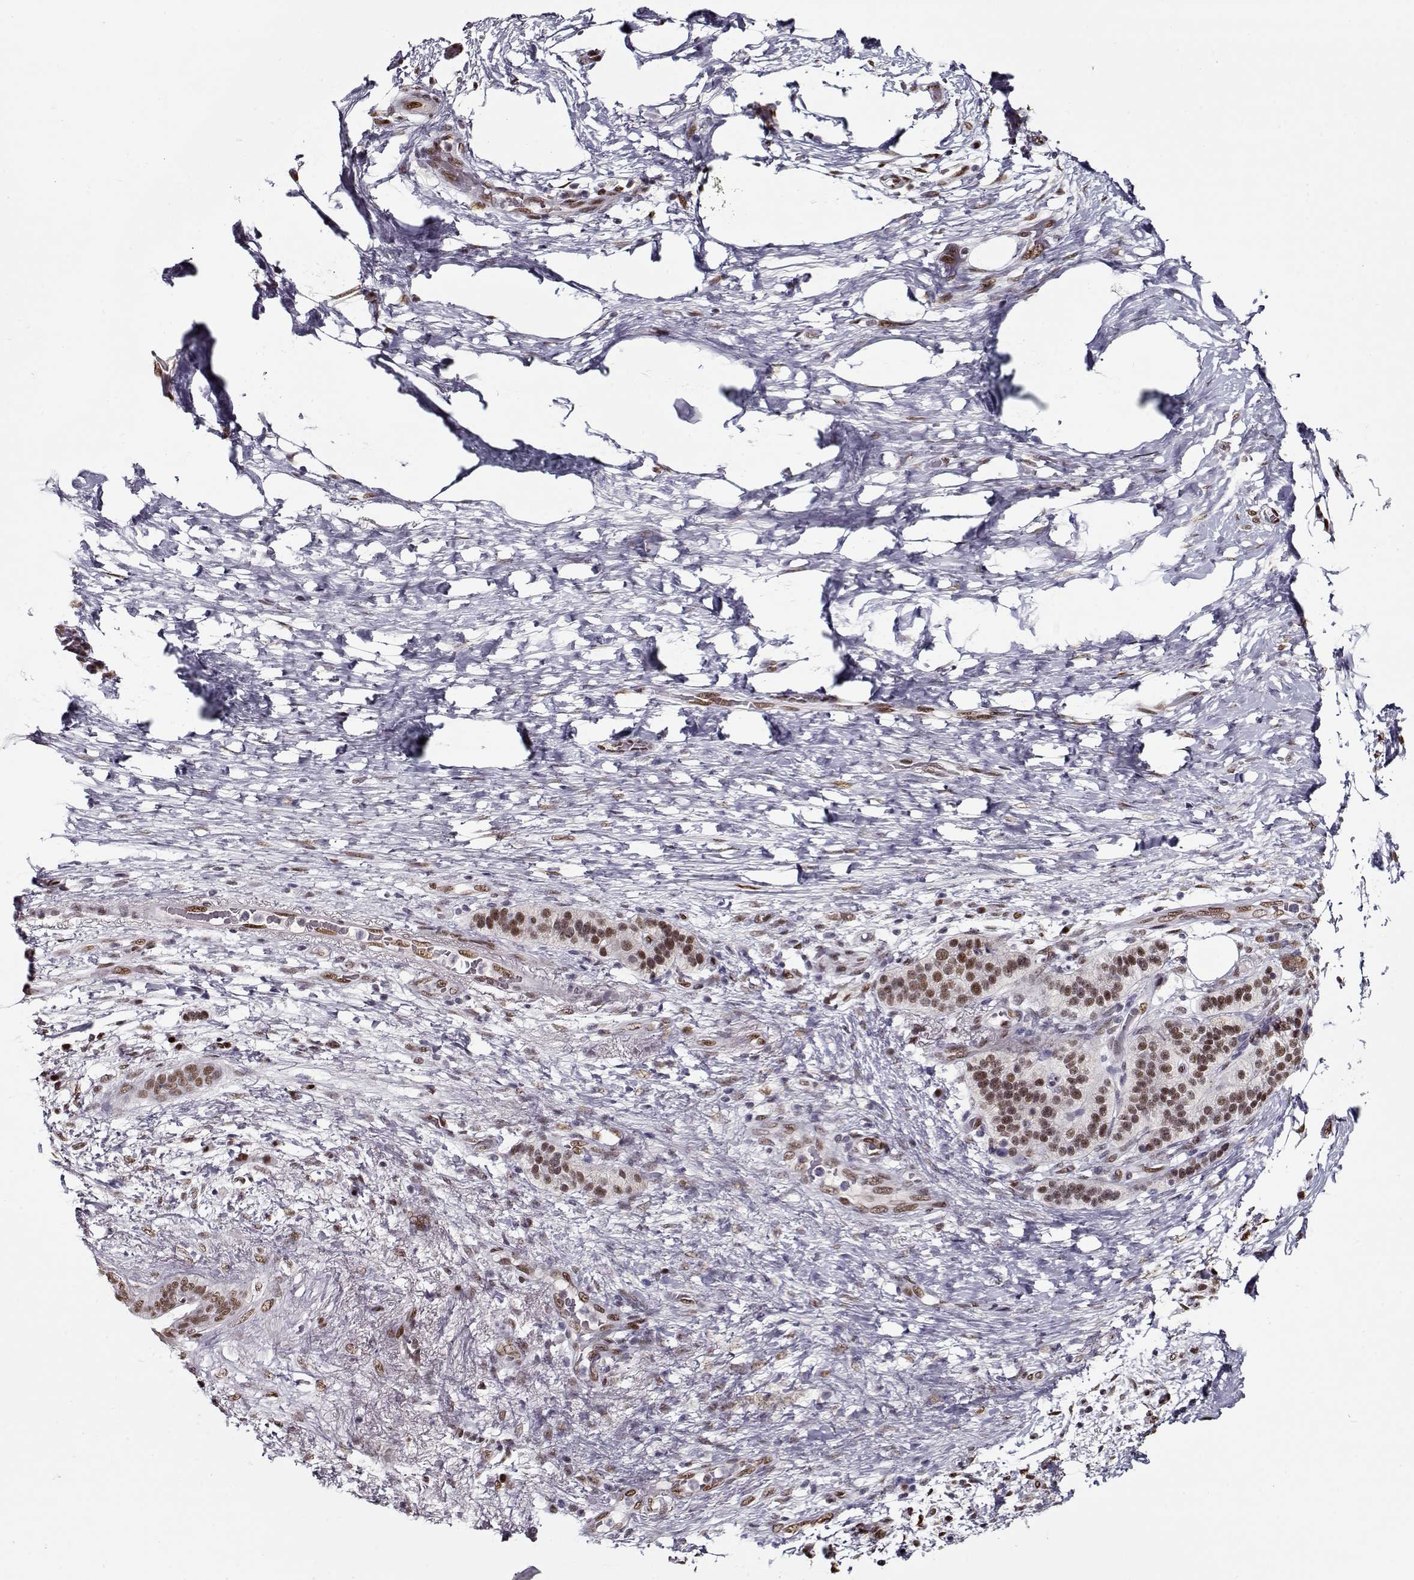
{"staining": {"intensity": "moderate", "quantity": ">75%", "location": "nuclear"}, "tissue": "pancreatic cancer", "cell_type": "Tumor cells", "image_type": "cancer", "snomed": [{"axis": "morphology", "description": "Adenocarcinoma, NOS"}, {"axis": "topography", "description": "Pancreas"}], "caption": "This histopathology image demonstrates immunohistochemistry (IHC) staining of human adenocarcinoma (pancreatic), with medium moderate nuclear staining in approximately >75% of tumor cells.", "gene": "PRMT8", "patient": {"sex": "female", "age": 72}}